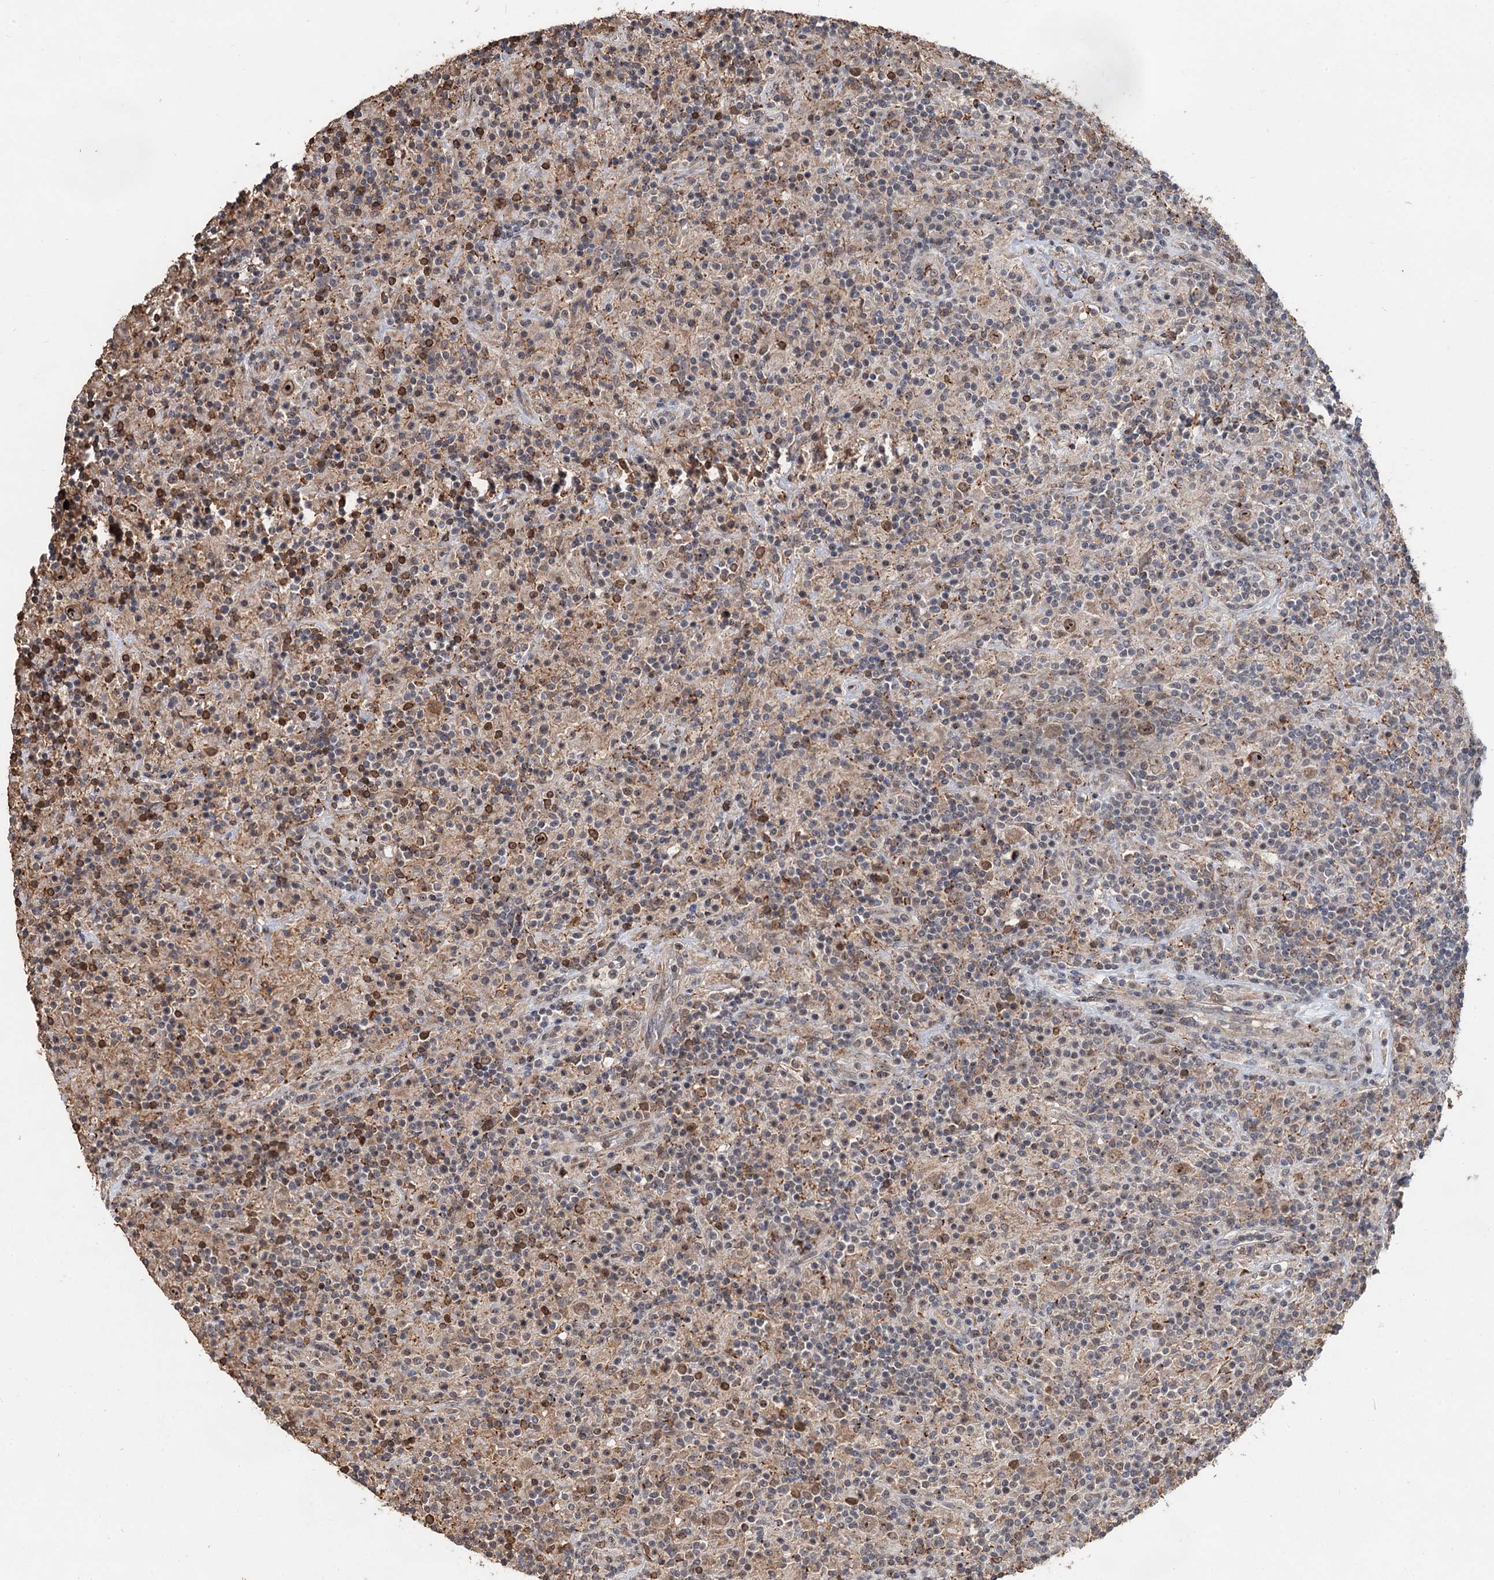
{"staining": {"intensity": "moderate", "quantity": ">75%", "location": "nuclear"}, "tissue": "lymphoma", "cell_type": "Tumor cells", "image_type": "cancer", "snomed": [{"axis": "morphology", "description": "Hodgkin's disease, NOS"}, {"axis": "topography", "description": "Lymph node"}], "caption": "This is an image of immunohistochemistry (IHC) staining of Hodgkin's disease, which shows moderate expression in the nuclear of tumor cells.", "gene": "TMA16", "patient": {"sex": "male", "age": 70}}